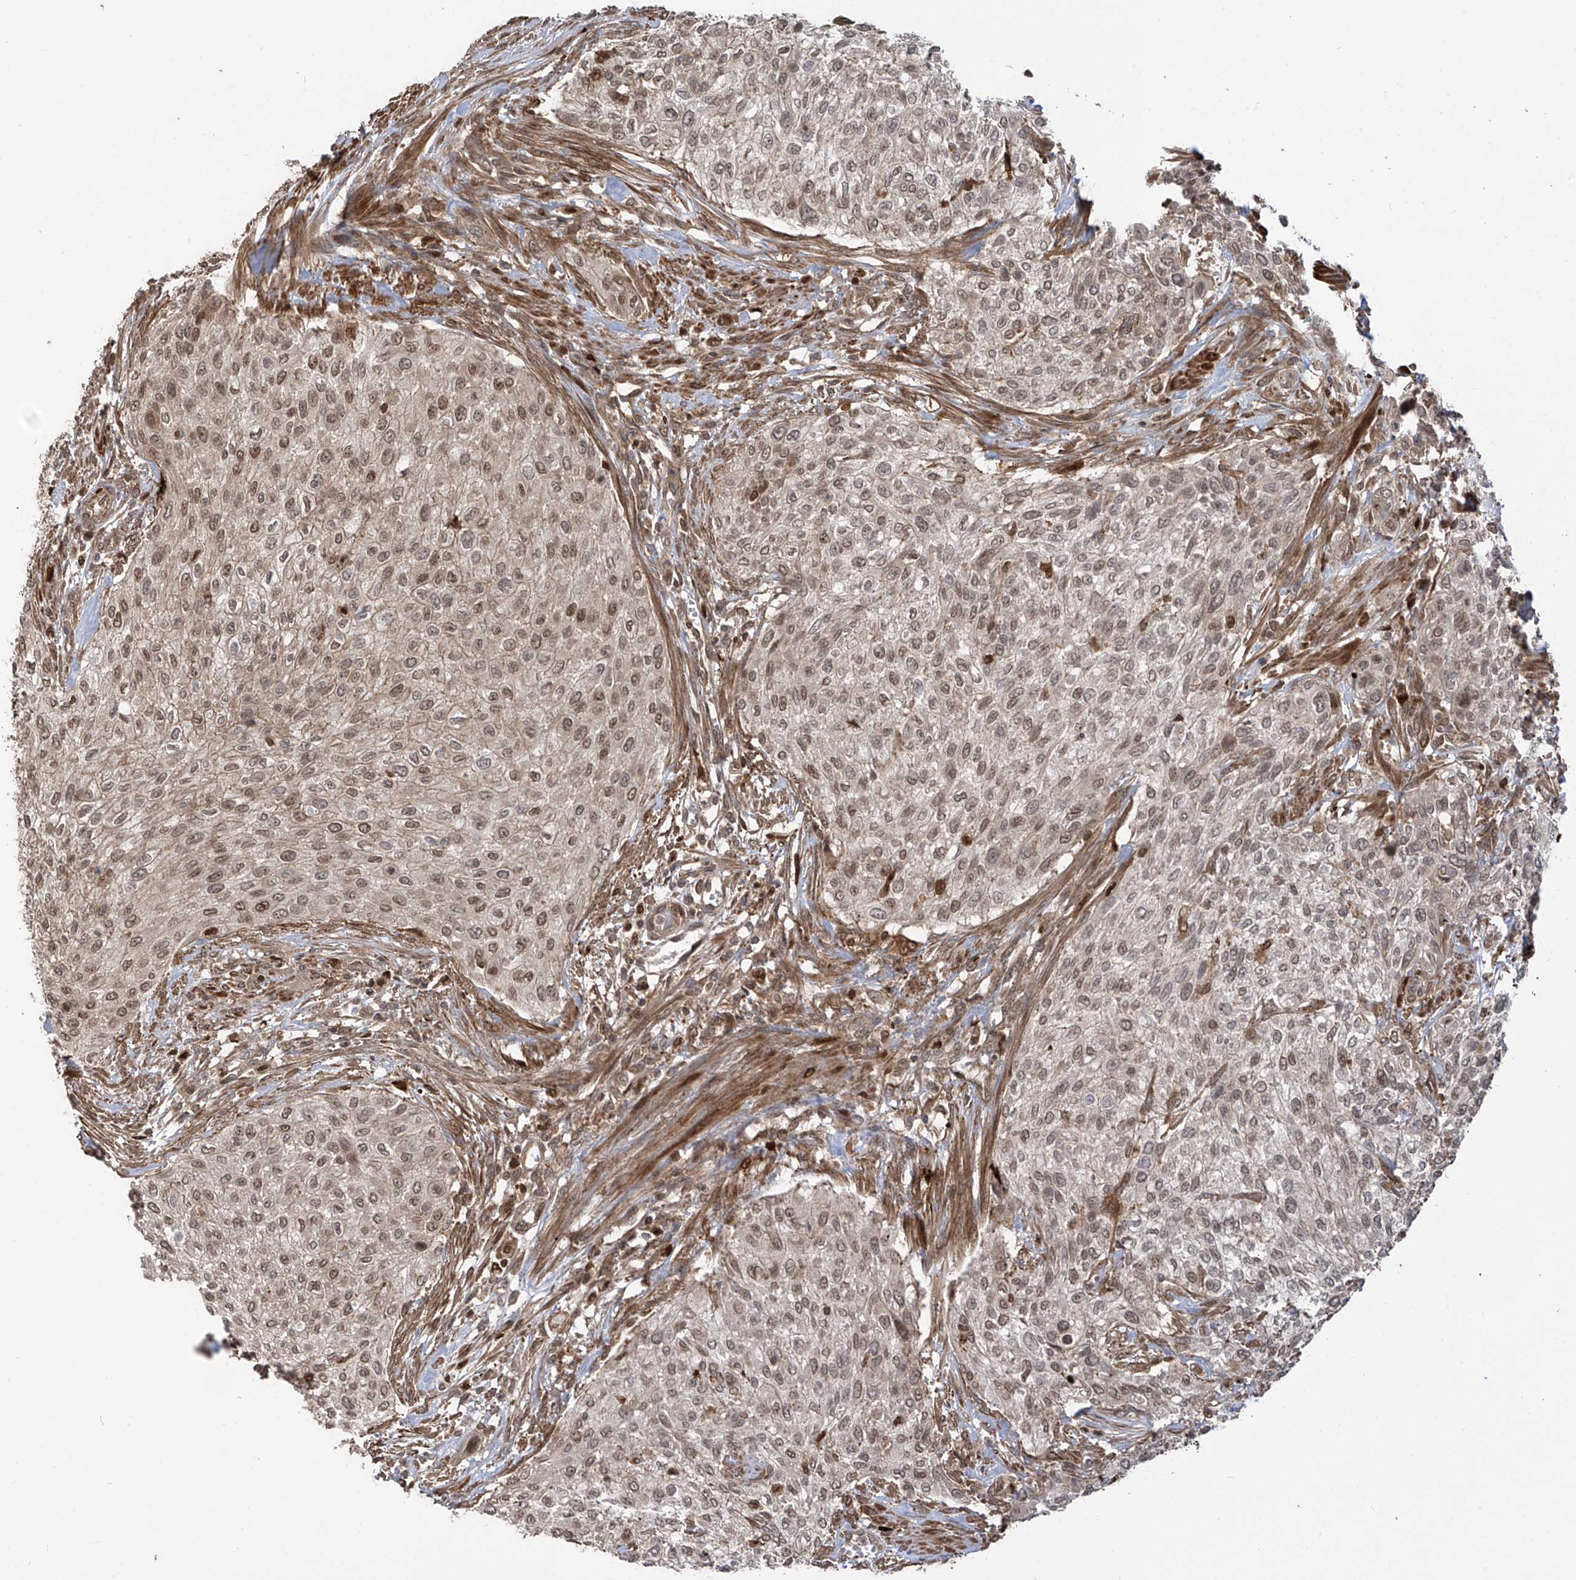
{"staining": {"intensity": "moderate", "quantity": ">75%", "location": "nuclear"}, "tissue": "urothelial cancer", "cell_type": "Tumor cells", "image_type": "cancer", "snomed": [{"axis": "morphology", "description": "Urothelial carcinoma, High grade"}, {"axis": "topography", "description": "Urinary bladder"}], "caption": "This histopathology image reveals IHC staining of urothelial cancer, with medium moderate nuclear expression in approximately >75% of tumor cells.", "gene": "ATAD2B", "patient": {"sex": "male", "age": 35}}